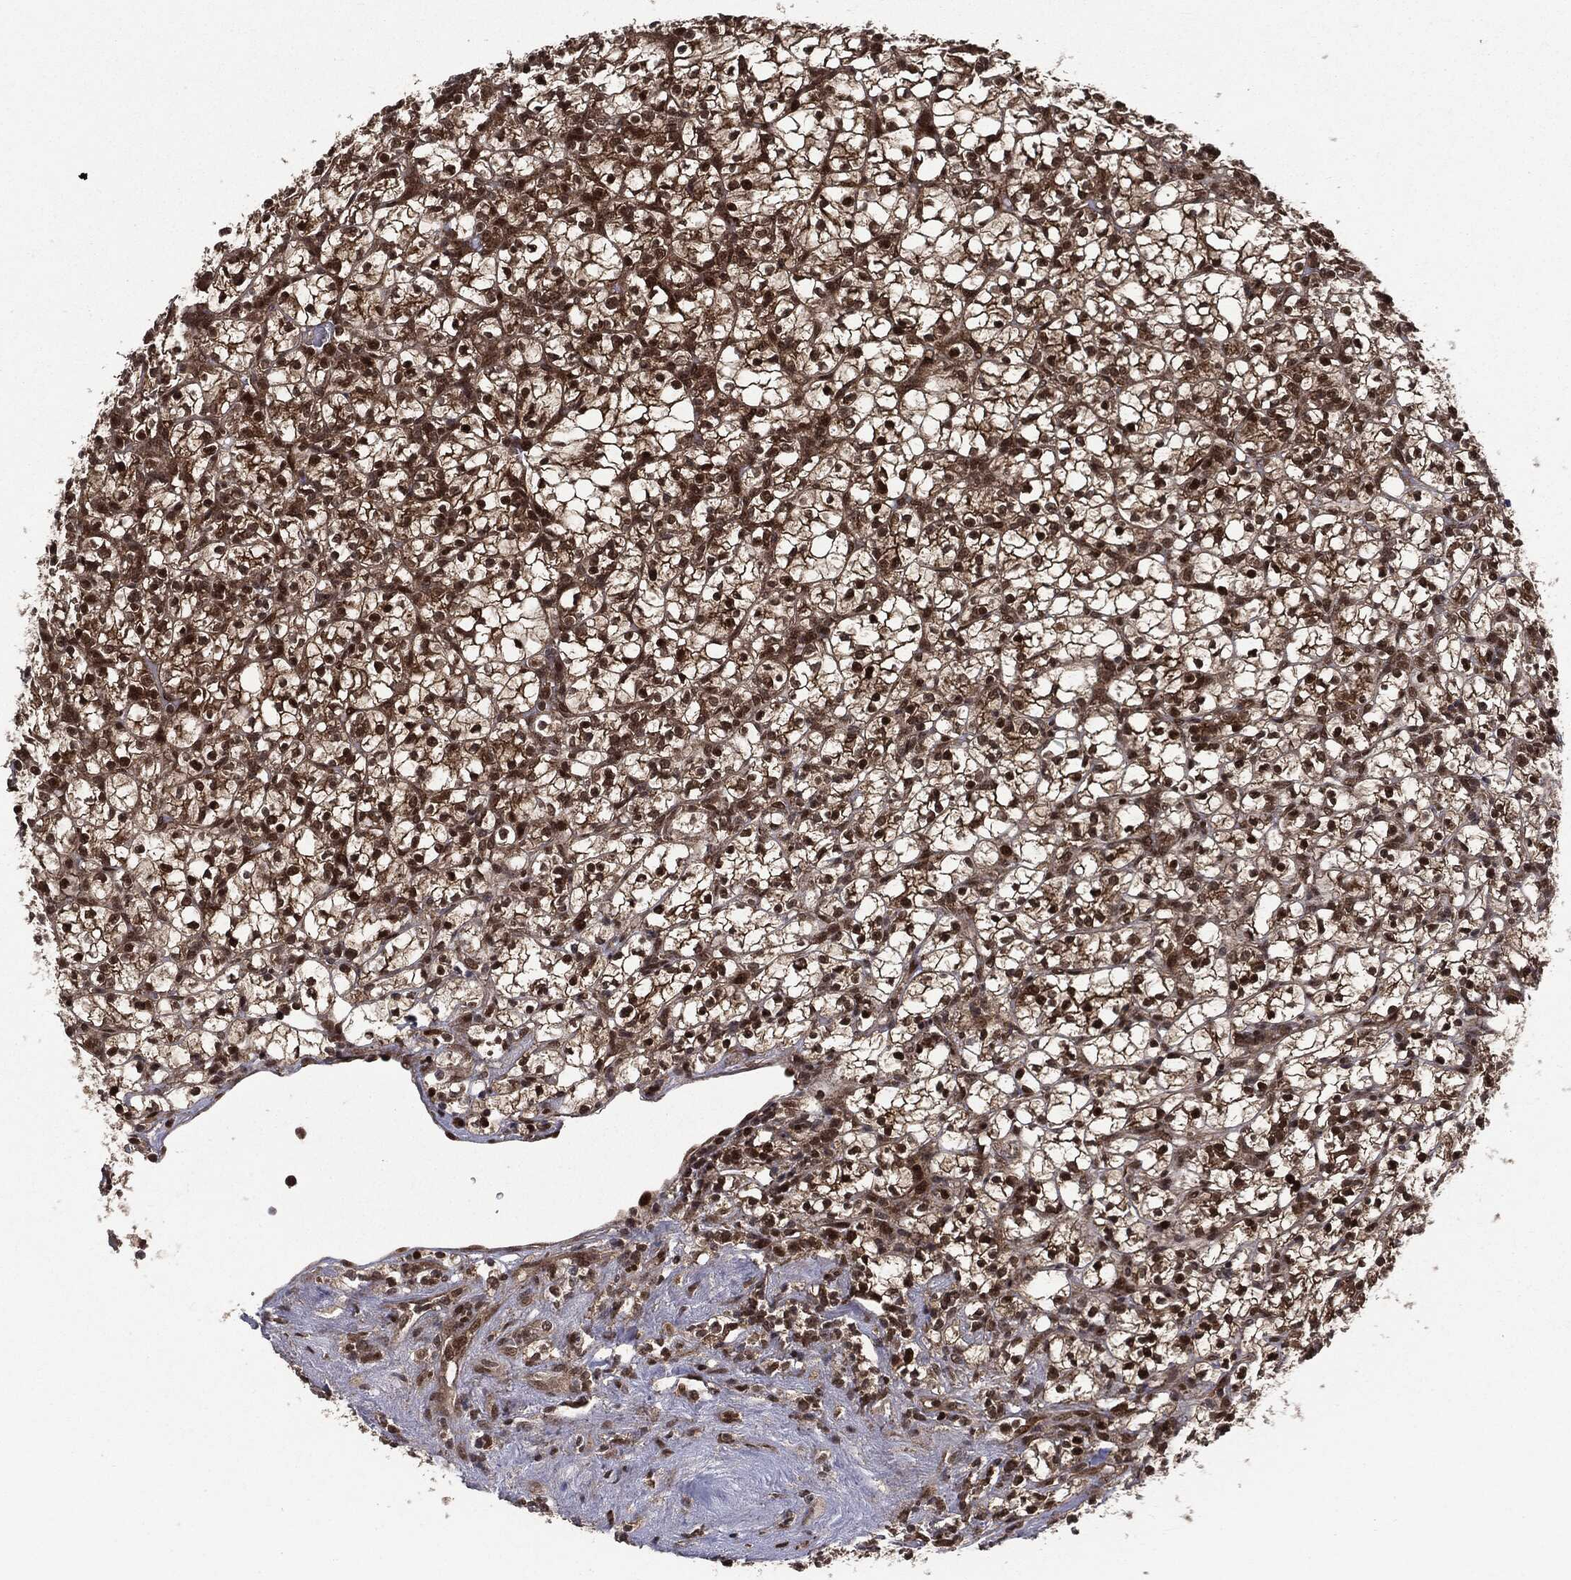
{"staining": {"intensity": "strong", "quantity": ">75%", "location": "cytoplasmic/membranous,nuclear"}, "tissue": "renal cancer", "cell_type": "Tumor cells", "image_type": "cancer", "snomed": [{"axis": "morphology", "description": "Adenocarcinoma, NOS"}, {"axis": "topography", "description": "Kidney"}], "caption": "A histopathology image of human renal cancer stained for a protein exhibits strong cytoplasmic/membranous and nuclear brown staining in tumor cells. Using DAB (3,3'-diaminobenzidine) (brown) and hematoxylin (blue) stains, captured at high magnification using brightfield microscopy.", "gene": "PTPA", "patient": {"sex": "female", "age": 89}}